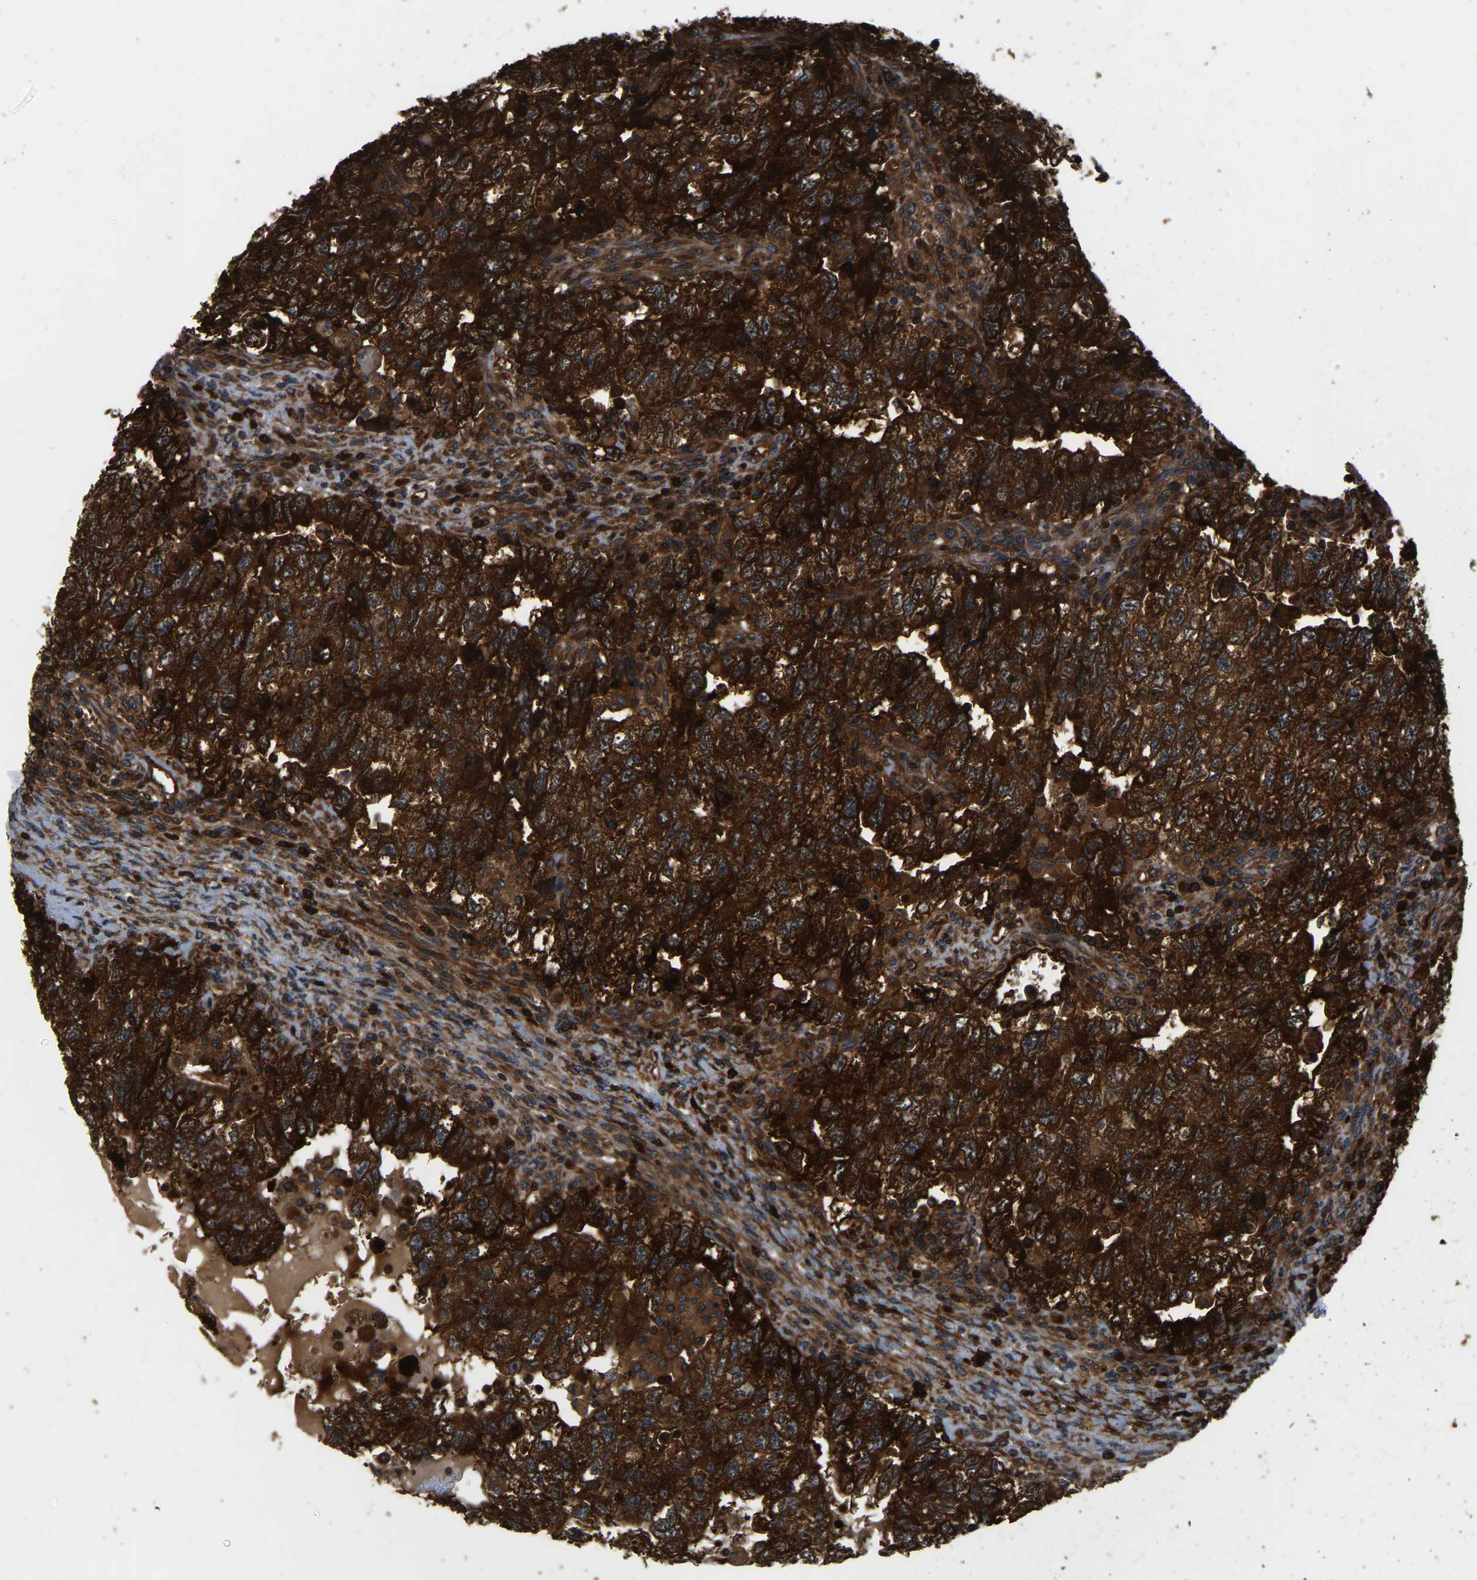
{"staining": {"intensity": "strong", "quantity": ">75%", "location": "cytoplasmic/membranous"}, "tissue": "testis cancer", "cell_type": "Tumor cells", "image_type": "cancer", "snomed": [{"axis": "morphology", "description": "Carcinoma, Embryonal, NOS"}, {"axis": "topography", "description": "Testis"}], "caption": "Testis embryonal carcinoma stained for a protein demonstrates strong cytoplasmic/membranous positivity in tumor cells. (Stains: DAB in brown, nuclei in blue, Microscopy: brightfield microscopy at high magnification).", "gene": "GARS1", "patient": {"sex": "male", "age": 36}}